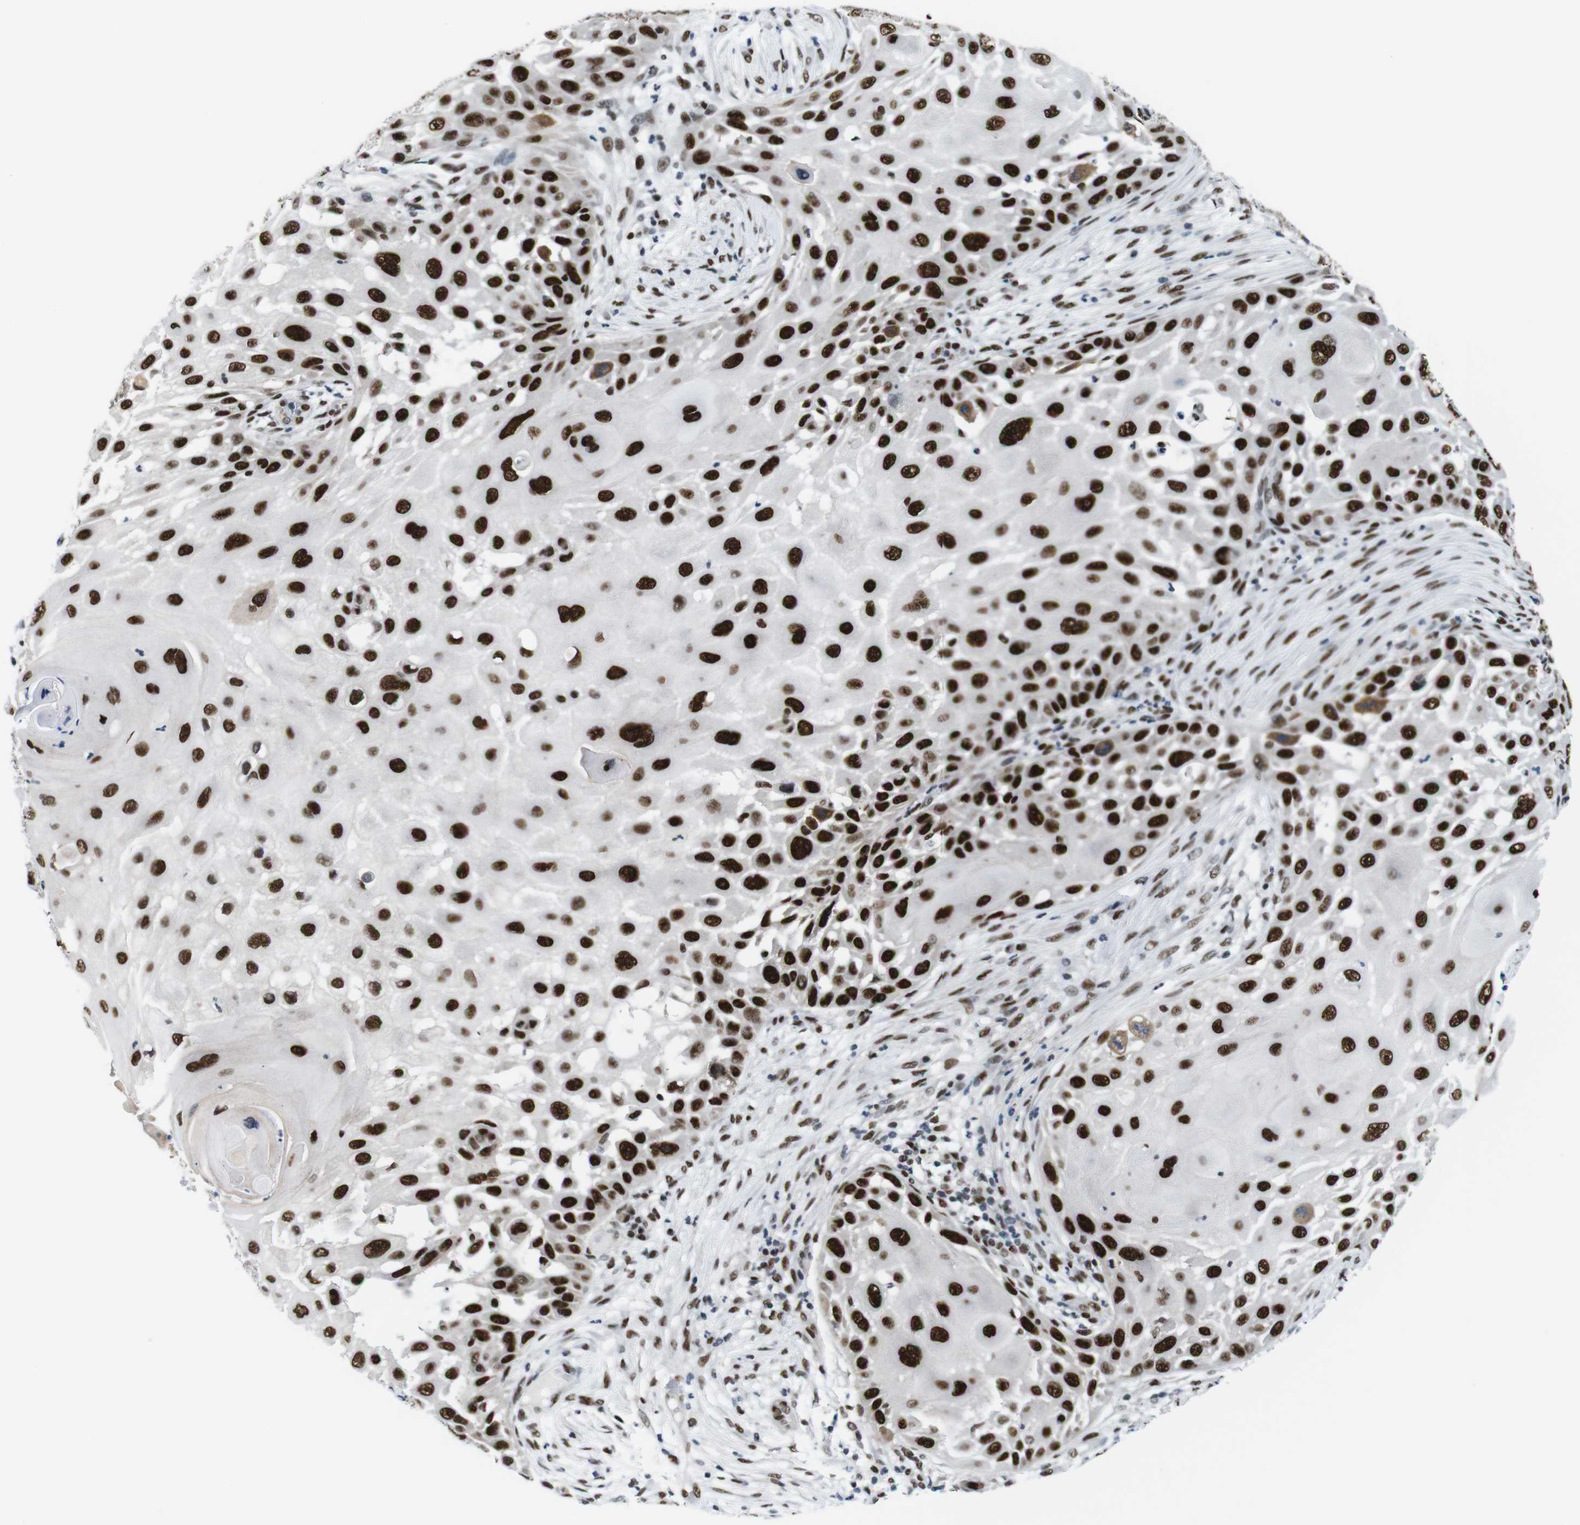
{"staining": {"intensity": "strong", "quantity": ">75%", "location": "nuclear"}, "tissue": "skin cancer", "cell_type": "Tumor cells", "image_type": "cancer", "snomed": [{"axis": "morphology", "description": "Squamous cell carcinoma, NOS"}, {"axis": "topography", "description": "Skin"}], "caption": "There is high levels of strong nuclear positivity in tumor cells of skin squamous cell carcinoma, as demonstrated by immunohistochemical staining (brown color).", "gene": "PSME3", "patient": {"sex": "female", "age": 44}}